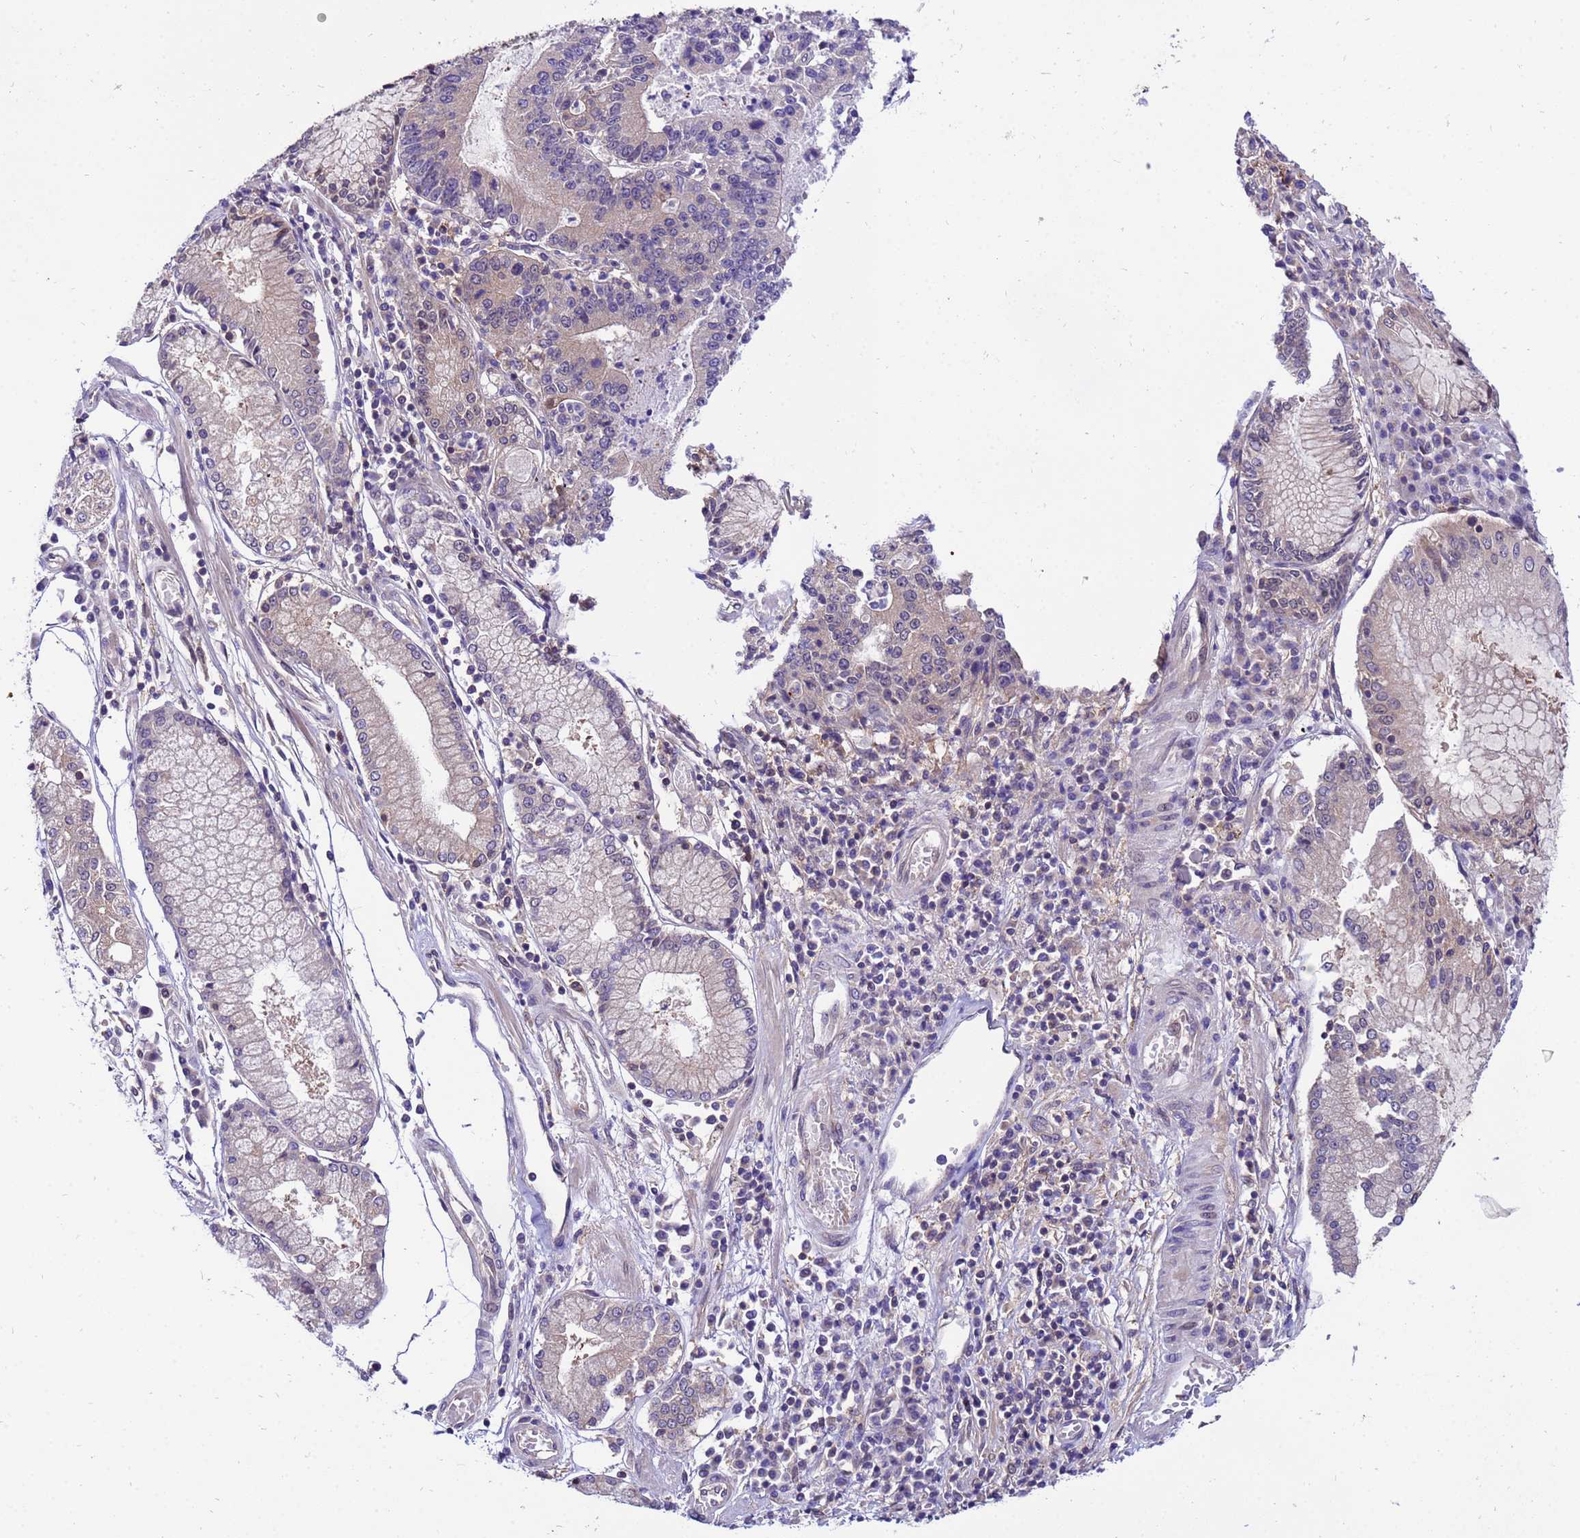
{"staining": {"intensity": "weak", "quantity": "<25%", "location": "cytoplasmic/membranous"}, "tissue": "stomach cancer", "cell_type": "Tumor cells", "image_type": "cancer", "snomed": [{"axis": "morphology", "description": "Adenocarcinoma, NOS"}, {"axis": "topography", "description": "Stomach"}], "caption": "The photomicrograph exhibits no significant staining in tumor cells of stomach adenocarcinoma. Brightfield microscopy of immunohistochemistry (IHC) stained with DAB (3,3'-diaminobenzidine) (brown) and hematoxylin (blue), captured at high magnification.", "gene": "GET3", "patient": {"sex": "male", "age": 59}}